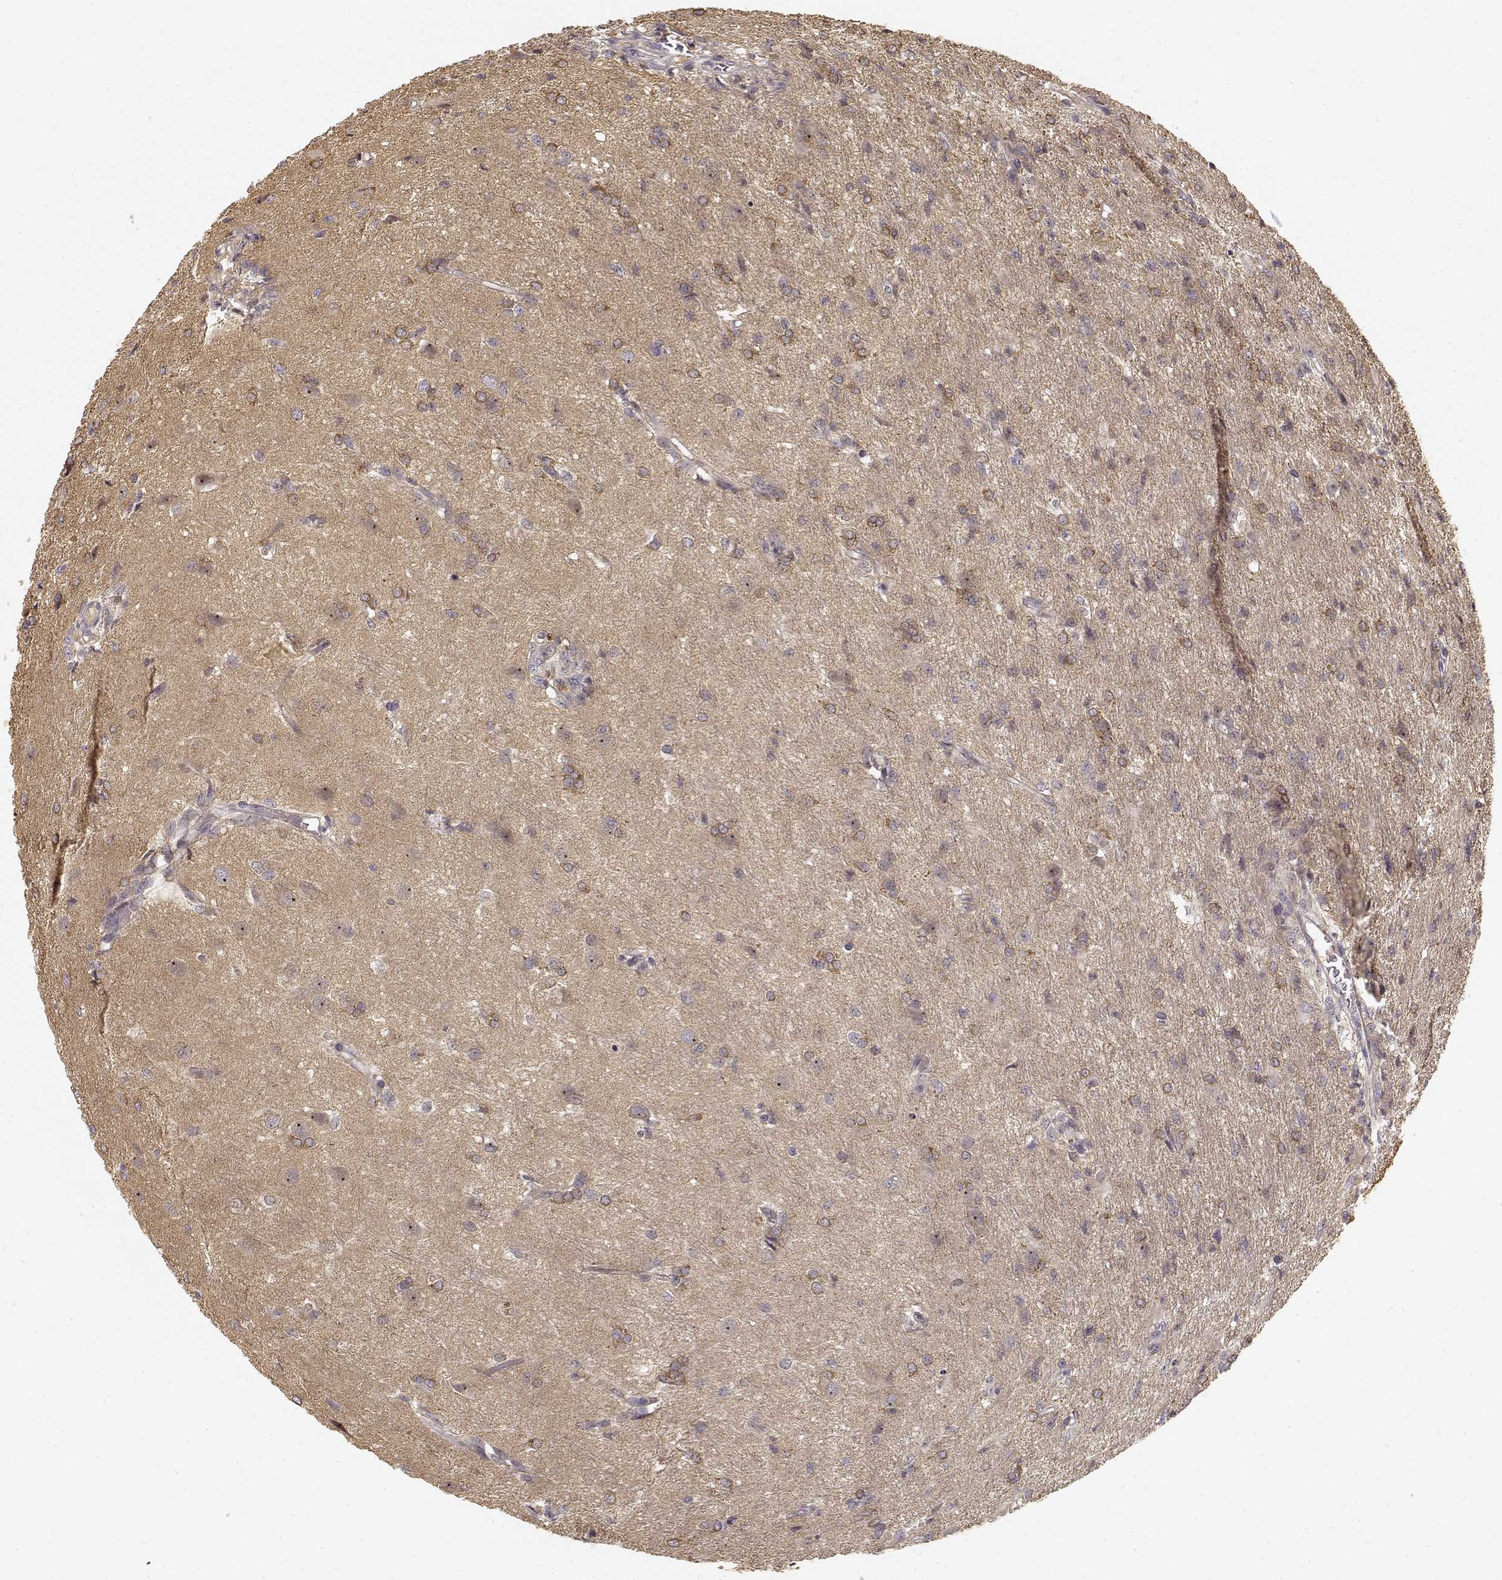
{"staining": {"intensity": "moderate", "quantity": "<25%", "location": "cytoplasmic/membranous"}, "tissue": "glioma", "cell_type": "Tumor cells", "image_type": "cancer", "snomed": [{"axis": "morphology", "description": "Glioma, malignant, High grade"}, {"axis": "topography", "description": "Brain"}], "caption": "Human malignant high-grade glioma stained with a brown dye demonstrates moderate cytoplasmic/membranous positive positivity in approximately <25% of tumor cells.", "gene": "MED12L", "patient": {"sex": "male", "age": 68}}